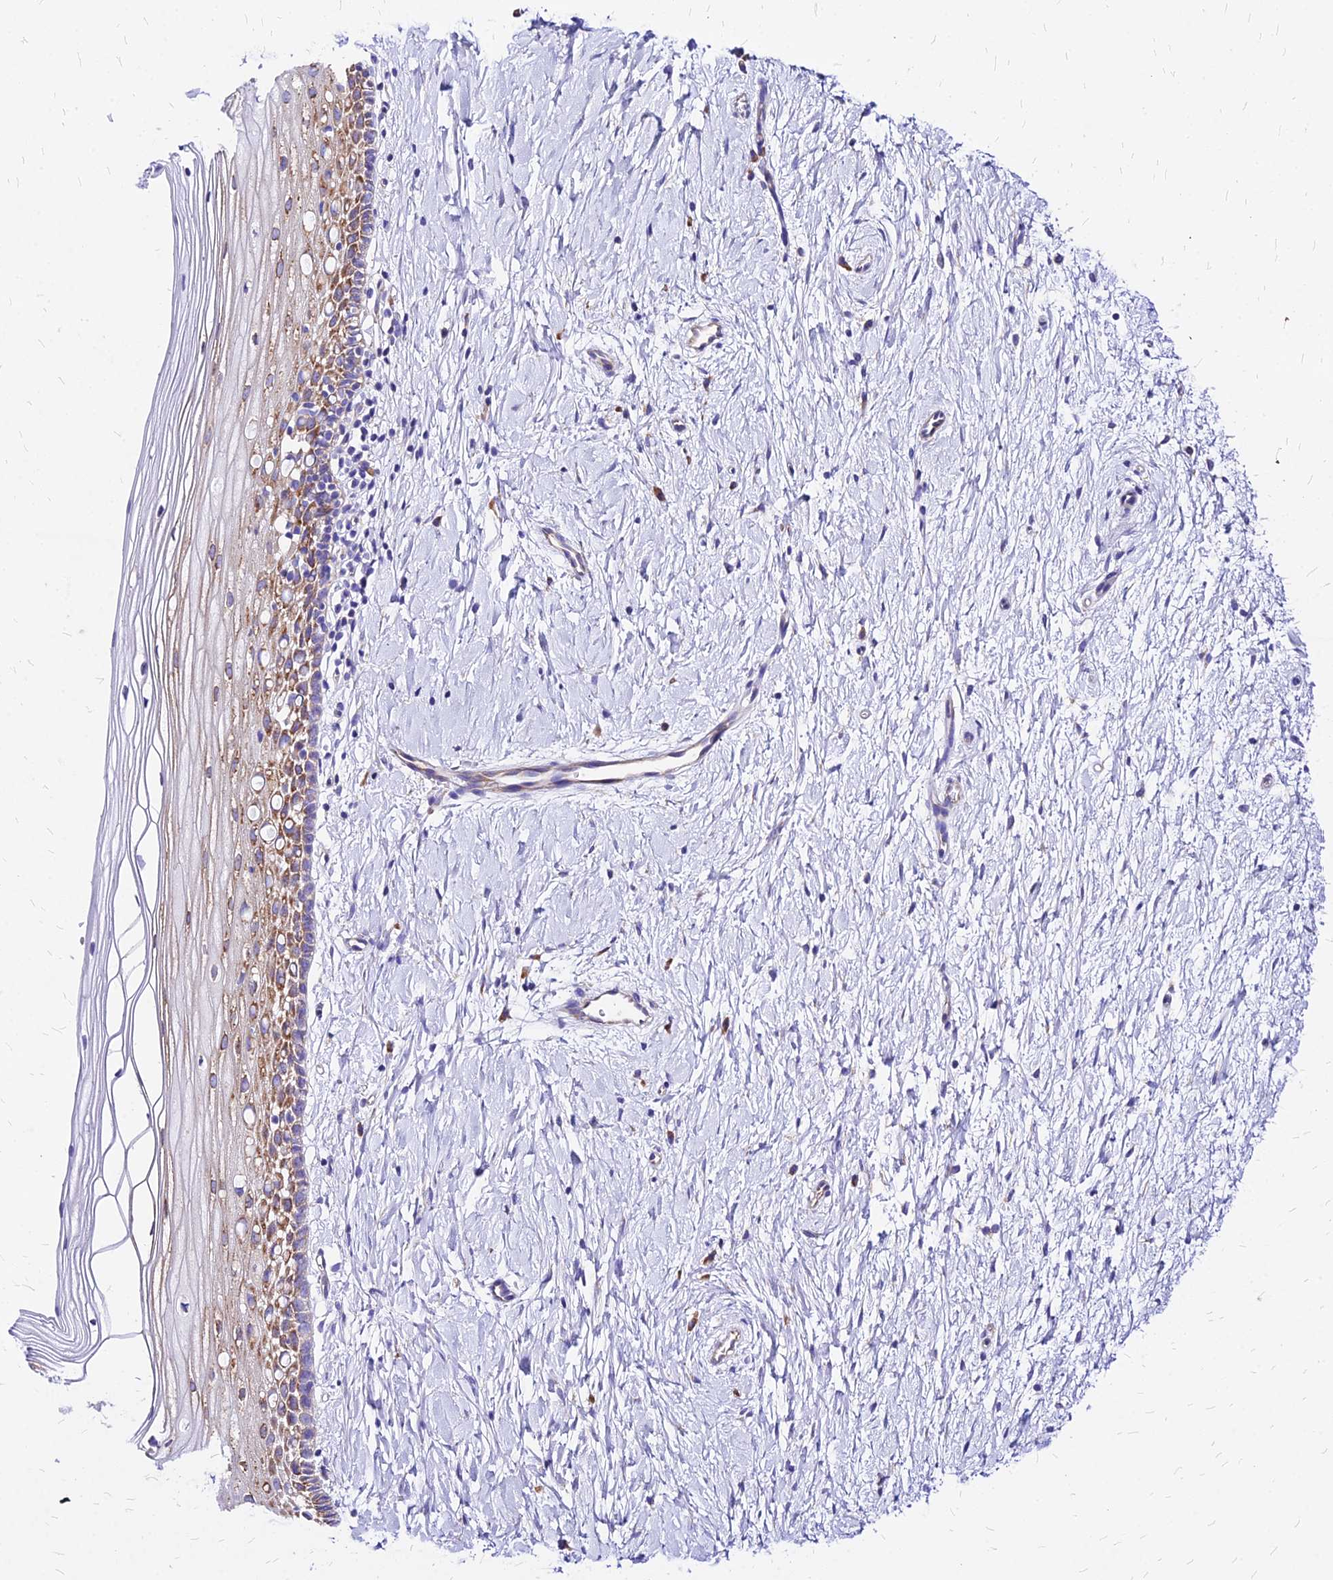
{"staining": {"intensity": "moderate", "quantity": ">75%", "location": "cytoplasmic/membranous"}, "tissue": "cervix", "cell_type": "Squamous epithelial cells", "image_type": "normal", "snomed": [{"axis": "morphology", "description": "Normal tissue, NOS"}, {"axis": "topography", "description": "Cervix"}], "caption": "Immunohistochemical staining of benign human cervix exhibits moderate cytoplasmic/membranous protein staining in approximately >75% of squamous epithelial cells.", "gene": "RPL19", "patient": {"sex": "female", "age": 39}}